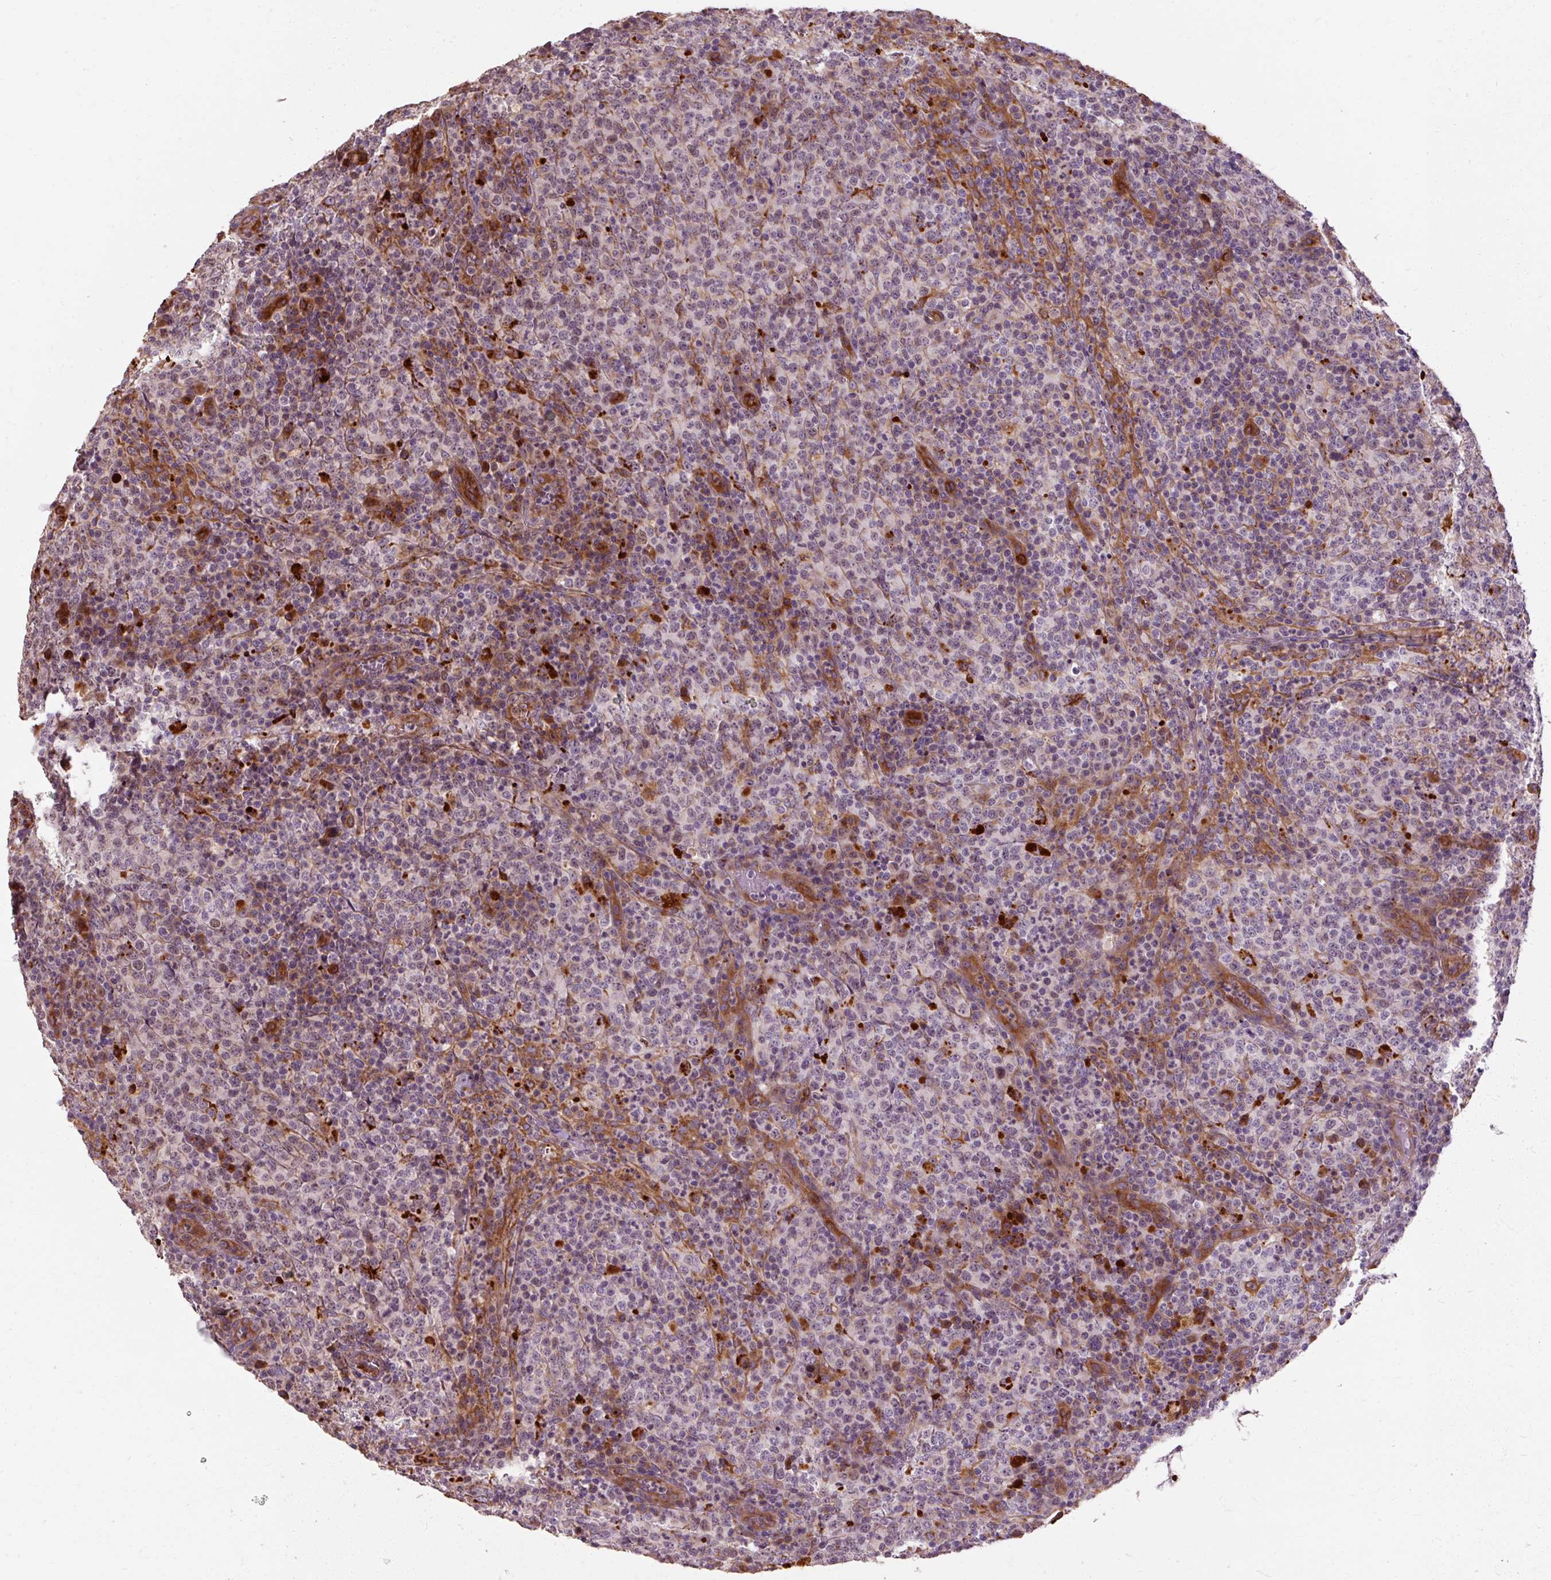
{"staining": {"intensity": "negative", "quantity": "none", "location": "none"}, "tissue": "lymphoma", "cell_type": "Tumor cells", "image_type": "cancer", "snomed": [{"axis": "morphology", "description": "Malignant lymphoma, non-Hodgkin's type, High grade"}, {"axis": "topography", "description": "Lymph node"}], "caption": "This is a image of immunohistochemistry staining of lymphoma, which shows no expression in tumor cells. The staining is performed using DAB (3,3'-diaminobenzidine) brown chromogen with nuclei counter-stained in using hematoxylin.", "gene": "TBC1D4", "patient": {"sex": "male", "age": 54}}